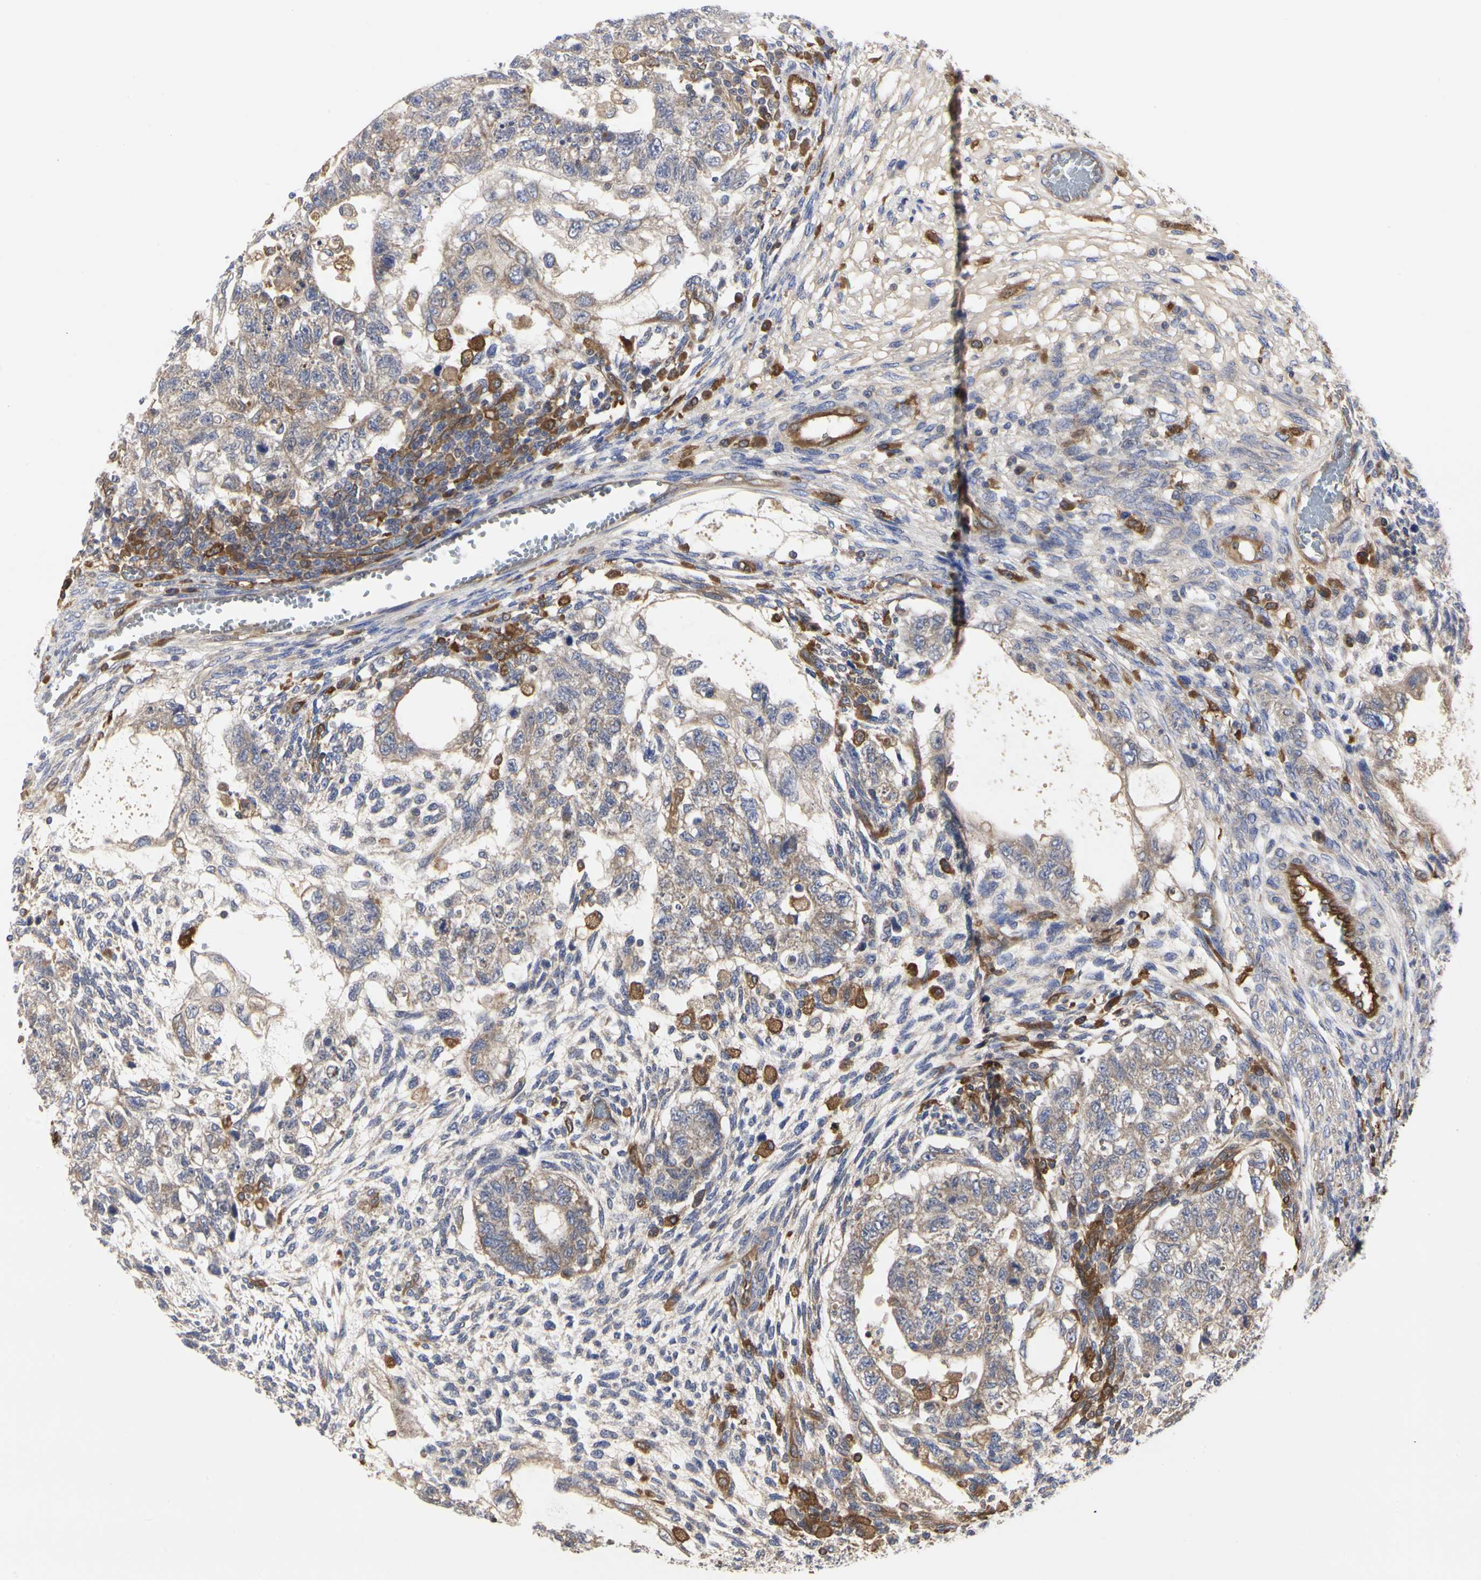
{"staining": {"intensity": "weak", "quantity": ">75%", "location": "cytoplasmic/membranous"}, "tissue": "testis cancer", "cell_type": "Tumor cells", "image_type": "cancer", "snomed": [{"axis": "morphology", "description": "Normal tissue, NOS"}, {"axis": "morphology", "description": "Carcinoma, Embryonal, NOS"}, {"axis": "topography", "description": "Testis"}], "caption": "This histopathology image reveals IHC staining of human embryonal carcinoma (testis), with low weak cytoplasmic/membranous staining in about >75% of tumor cells.", "gene": "C3orf52", "patient": {"sex": "male", "age": 36}}